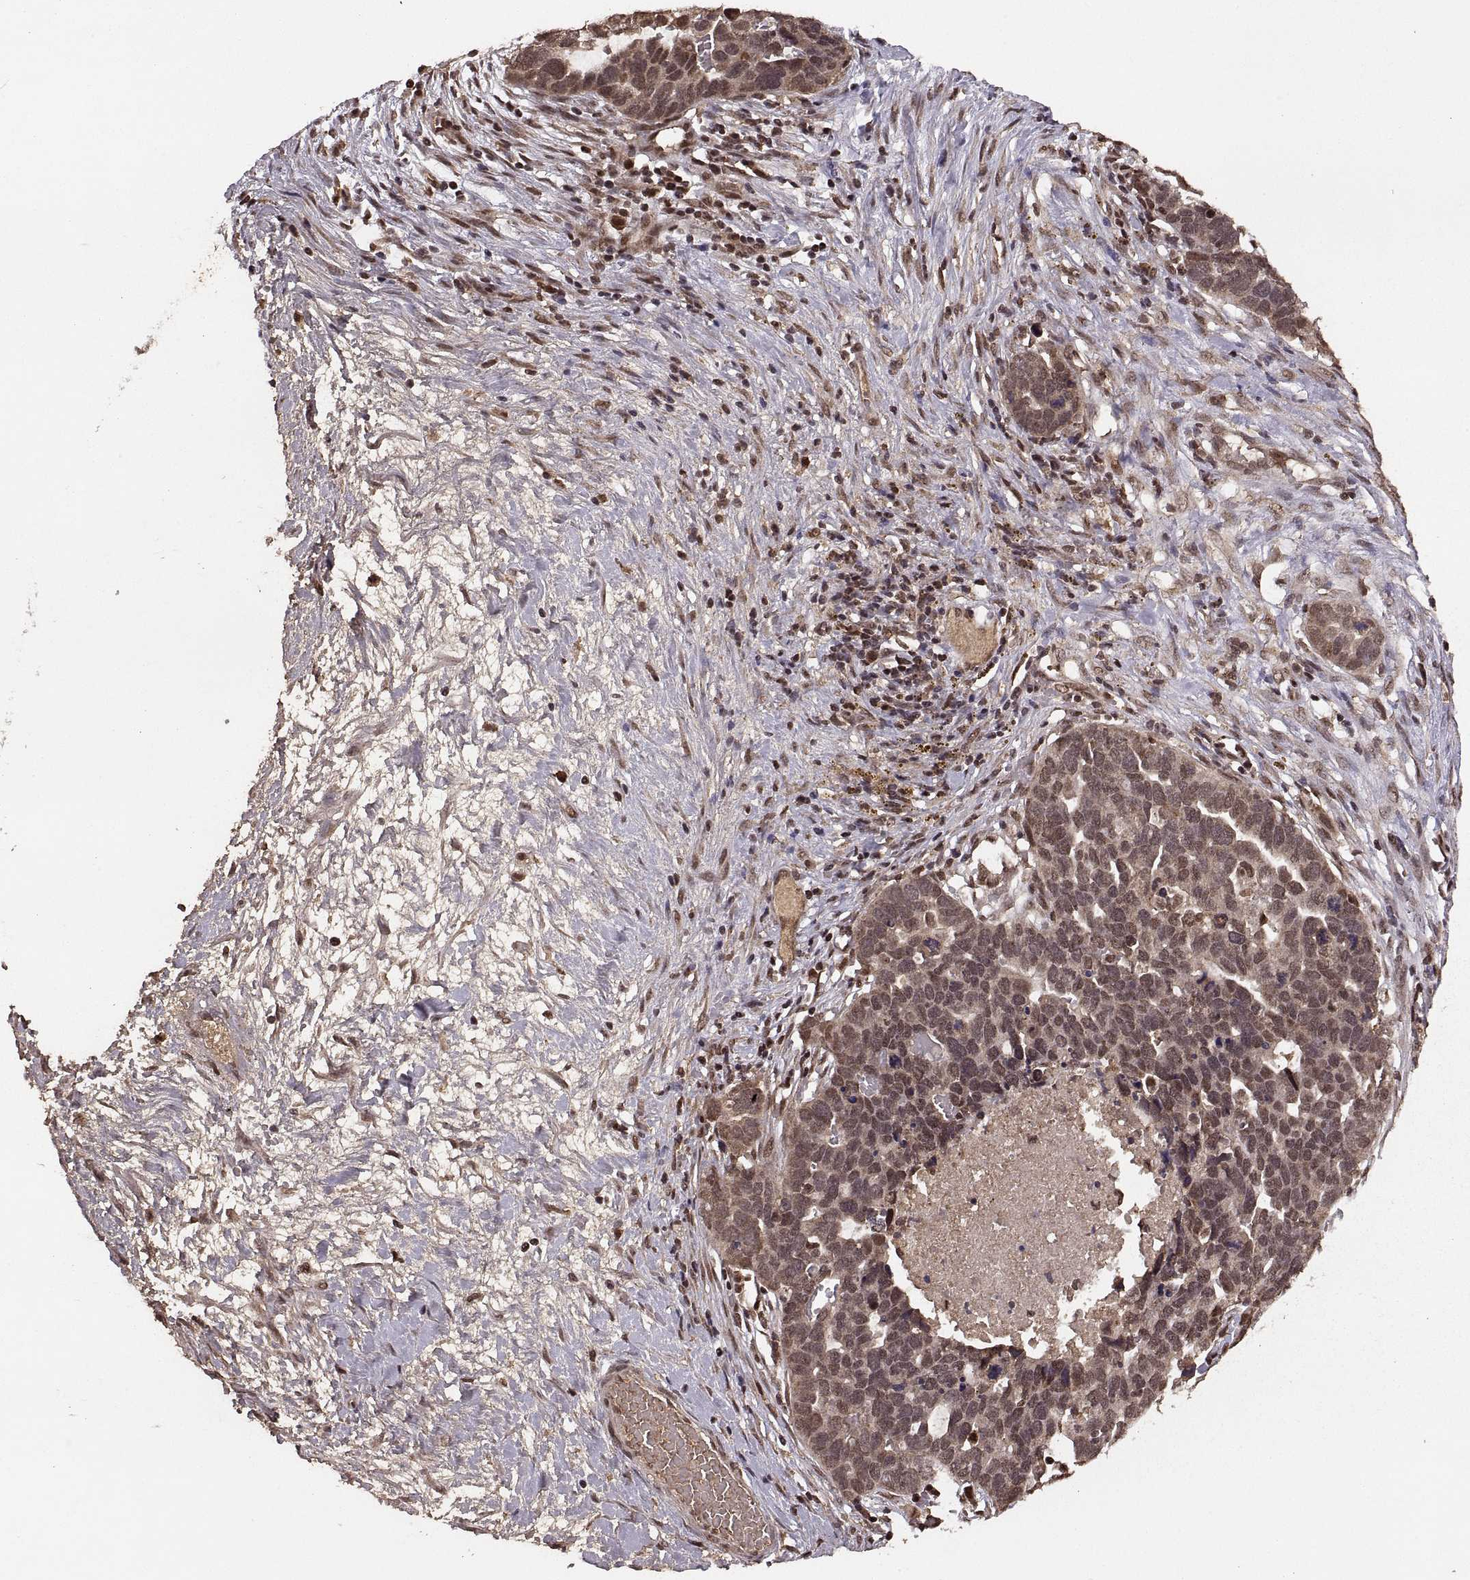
{"staining": {"intensity": "moderate", "quantity": ">75%", "location": "cytoplasmic/membranous"}, "tissue": "ovarian cancer", "cell_type": "Tumor cells", "image_type": "cancer", "snomed": [{"axis": "morphology", "description": "Cystadenocarcinoma, serous, NOS"}, {"axis": "topography", "description": "Ovary"}], "caption": "An IHC image of neoplastic tissue is shown. Protein staining in brown shows moderate cytoplasmic/membranous positivity in ovarian cancer within tumor cells.", "gene": "RFT1", "patient": {"sex": "female", "age": 54}}